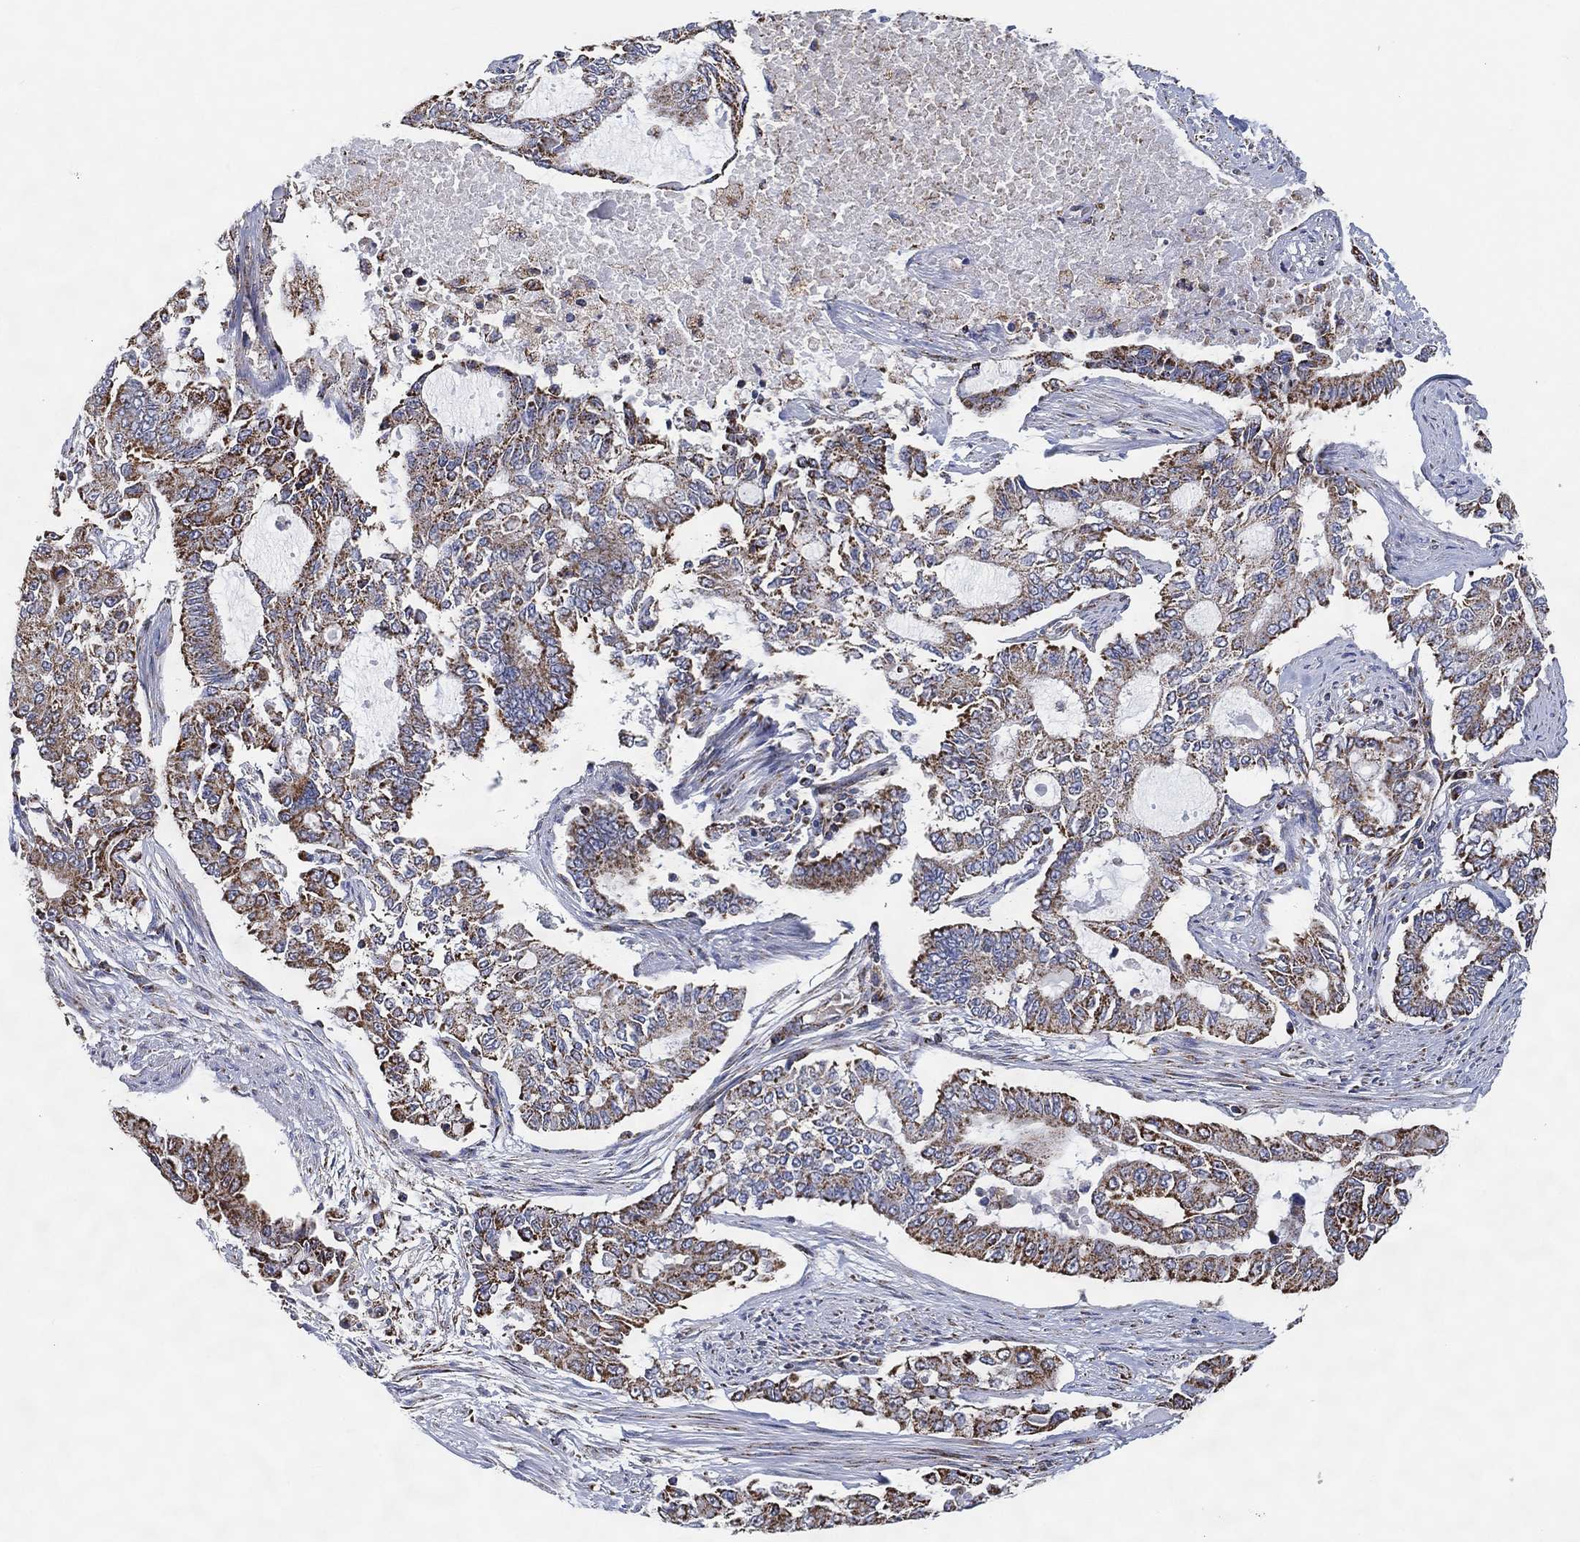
{"staining": {"intensity": "moderate", "quantity": "25%-75%", "location": "cytoplasmic/membranous"}, "tissue": "endometrial cancer", "cell_type": "Tumor cells", "image_type": "cancer", "snomed": [{"axis": "morphology", "description": "Adenocarcinoma, NOS"}, {"axis": "topography", "description": "Uterus"}], "caption": "Immunohistochemistry (IHC) histopathology image of neoplastic tissue: endometrial cancer stained using immunohistochemistry (IHC) reveals medium levels of moderate protein expression localized specifically in the cytoplasmic/membranous of tumor cells, appearing as a cytoplasmic/membranous brown color.", "gene": "GCAT", "patient": {"sex": "female", "age": 59}}